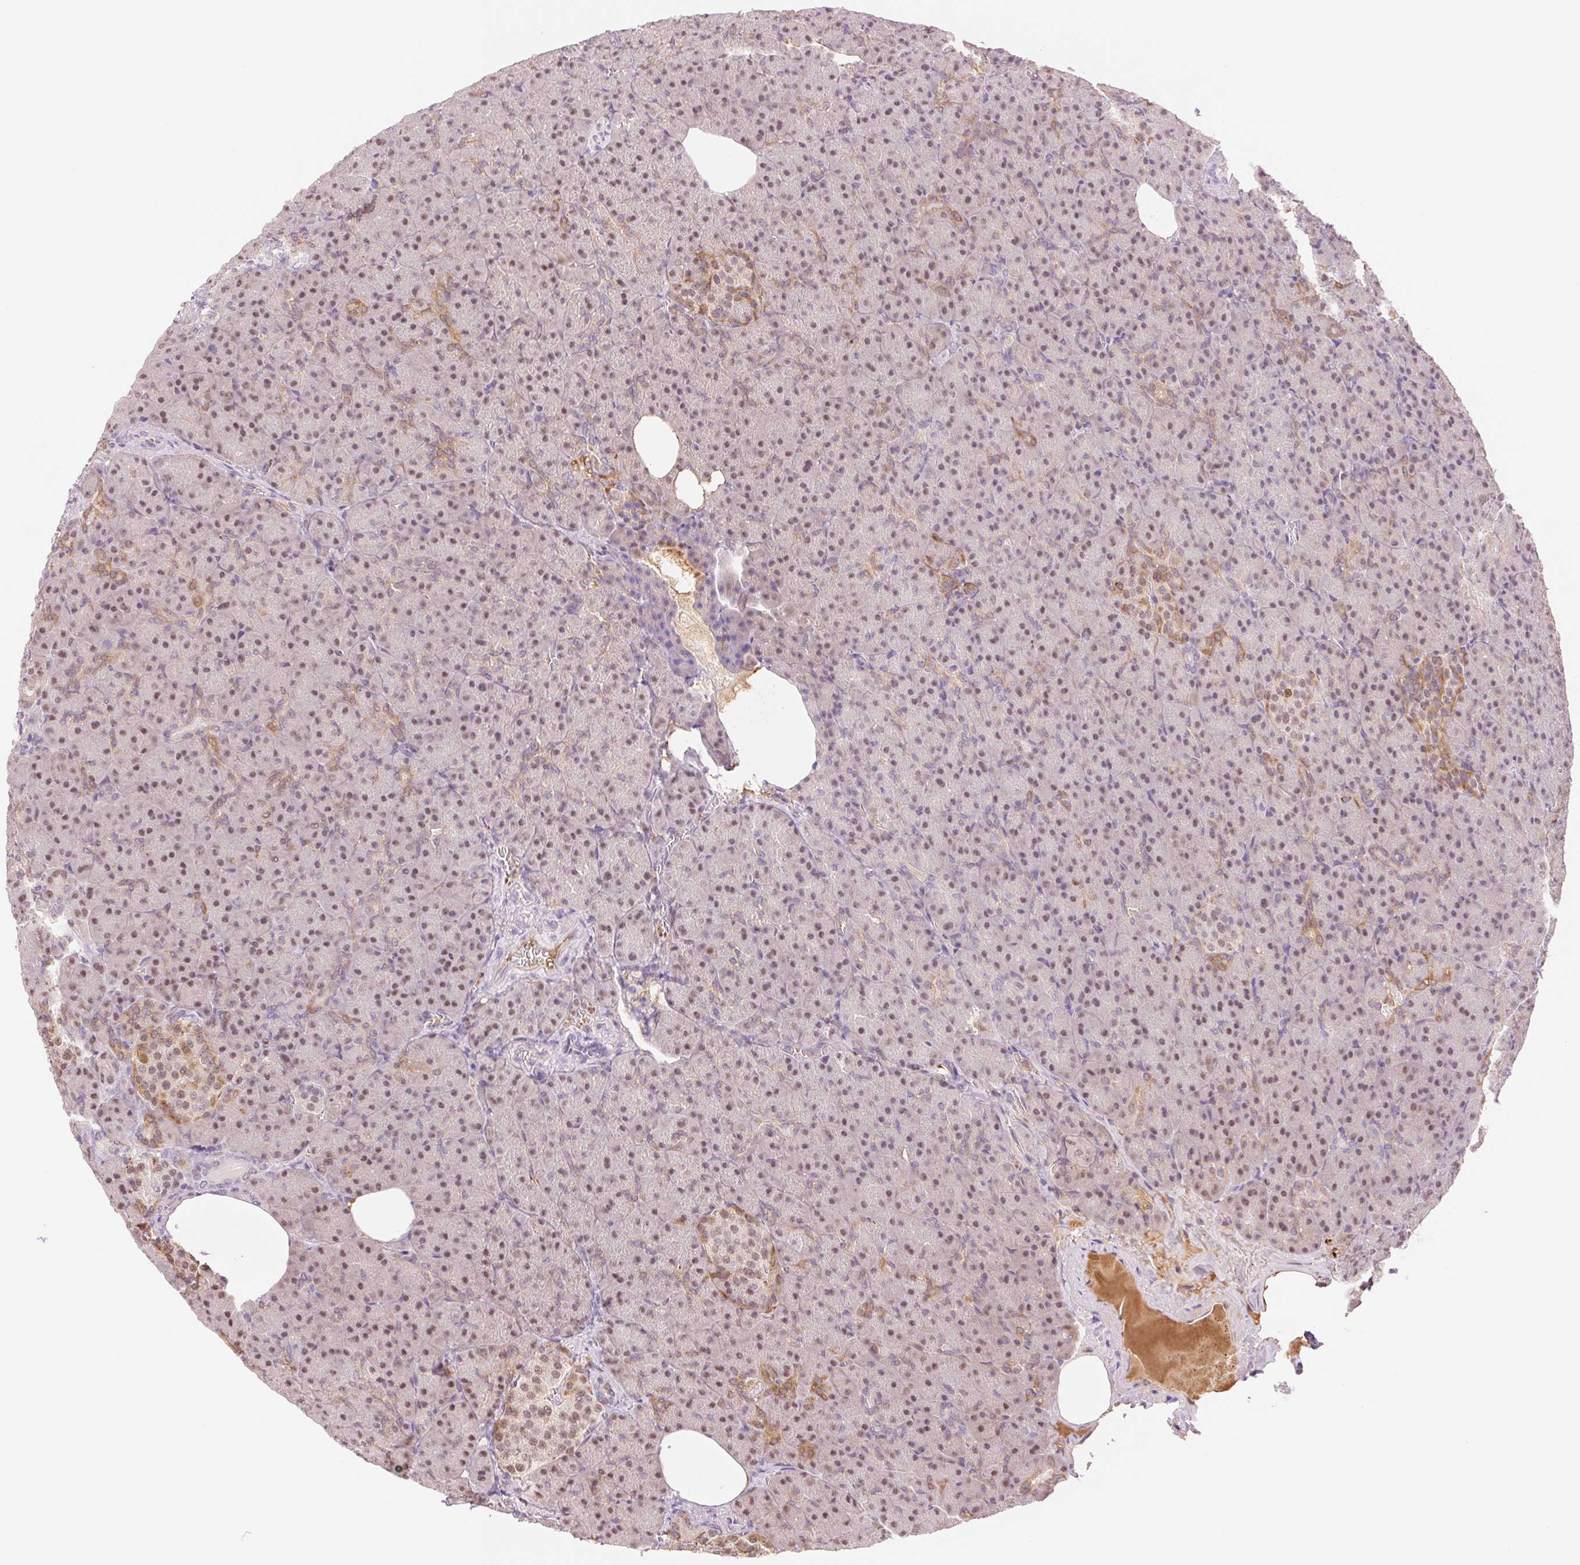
{"staining": {"intensity": "moderate", "quantity": ">75%", "location": "nuclear"}, "tissue": "pancreas", "cell_type": "Exocrine glandular cells", "image_type": "normal", "snomed": [{"axis": "morphology", "description": "Normal tissue, NOS"}, {"axis": "topography", "description": "Pancreas"}], "caption": "Pancreas stained with immunohistochemistry (IHC) demonstrates moderate nuclear positivity in about >75% of exocrine glandular cells.", "gene": "HEBP1", "patient": {"sex": "female", "age": 74}}